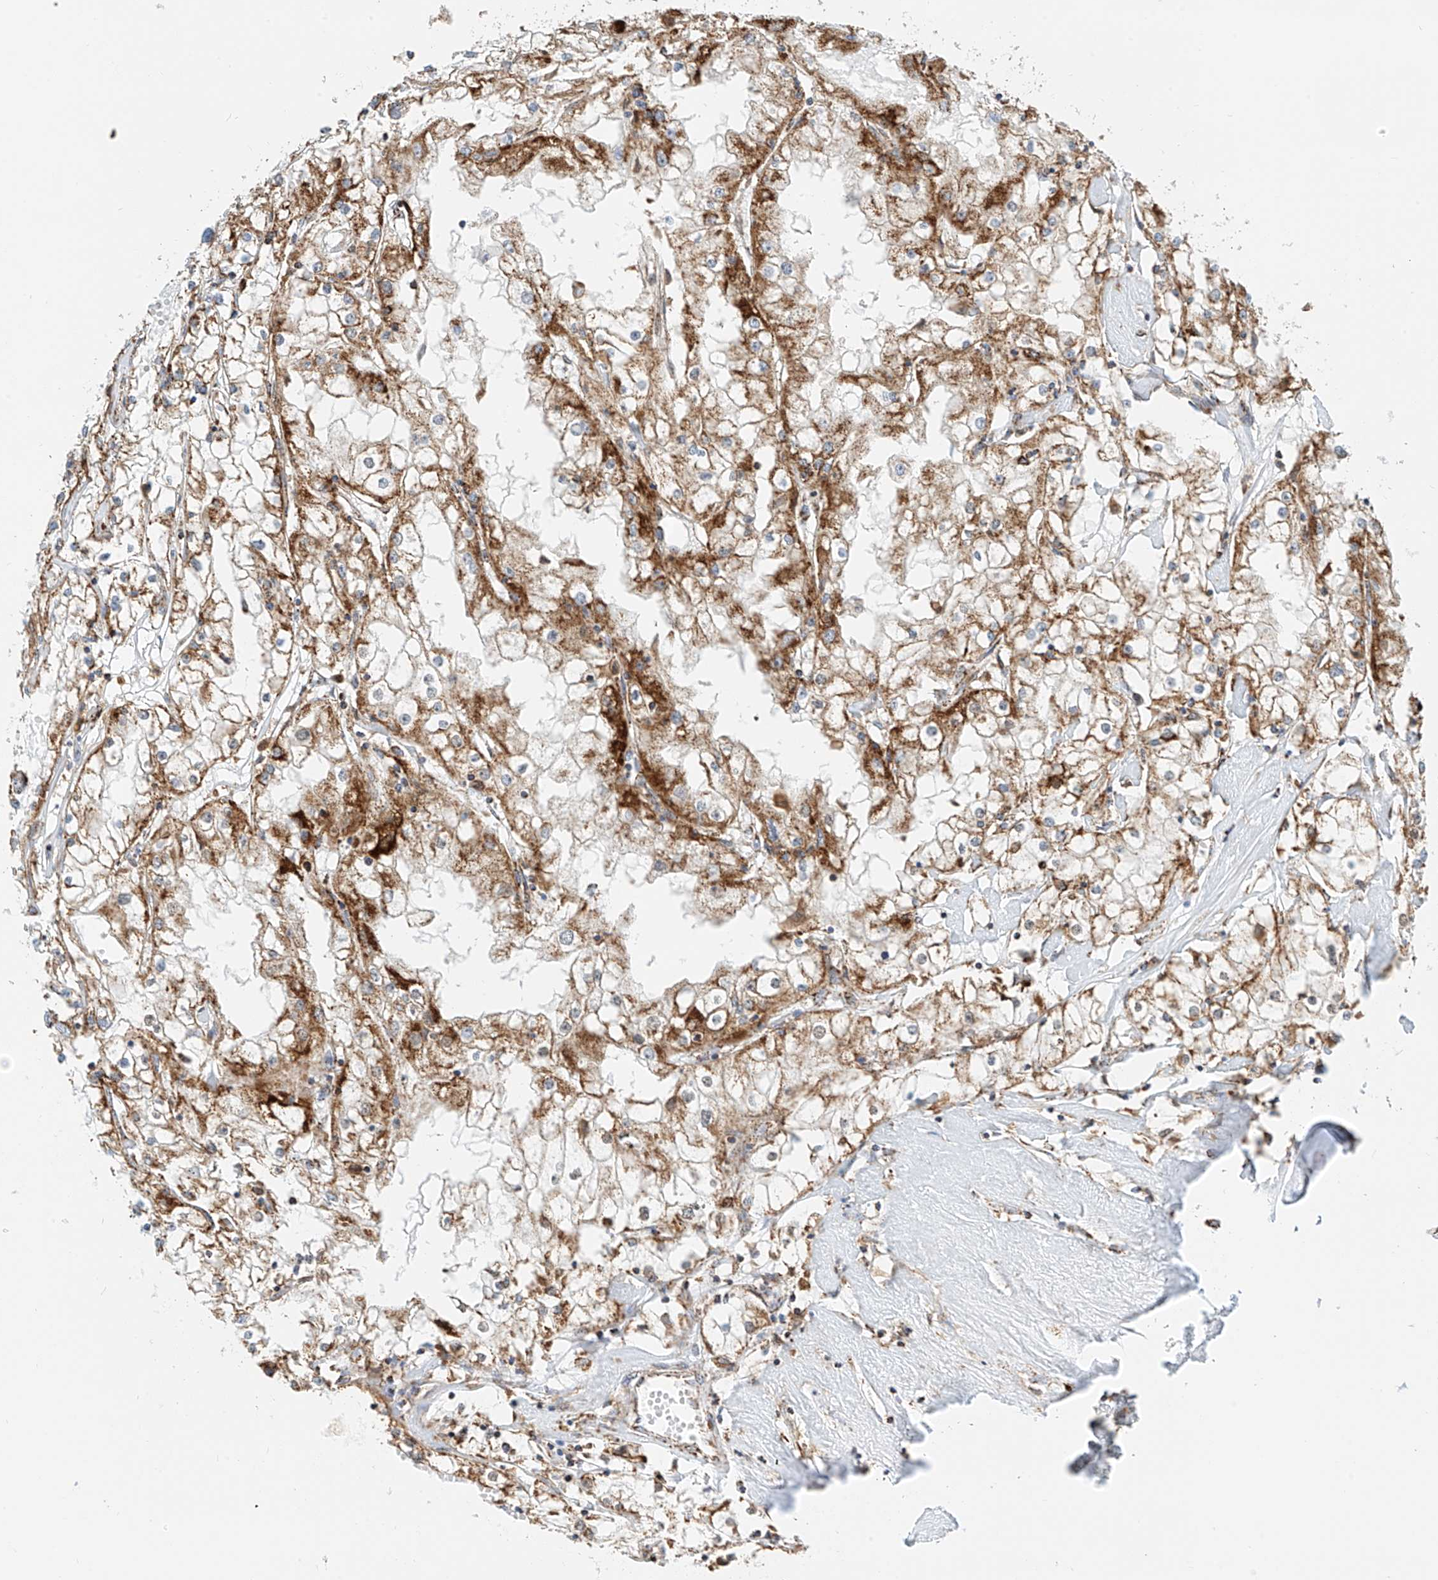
{"staining": {"intensity": "moderate", "quantity": ">75%", "location": "cytoplasmic/membranous"}, "tissue": "renal cancer", "cell_type": "Tumor cells", "image_type": "cancer", "snomed": [{"axis": "morphology", "description": "Adenocarcinoma, NOS"}, {"axis": "topography", "description": "Kidney"}], "caption": "This photomicrograph demonstrates IHC staining of human renal cancer, with medium moderate cytoplasmic/membranous expression in about >75% of tumor cells.", "gene": "PPA2", "patient": {"sex": "male", "age": 56}}